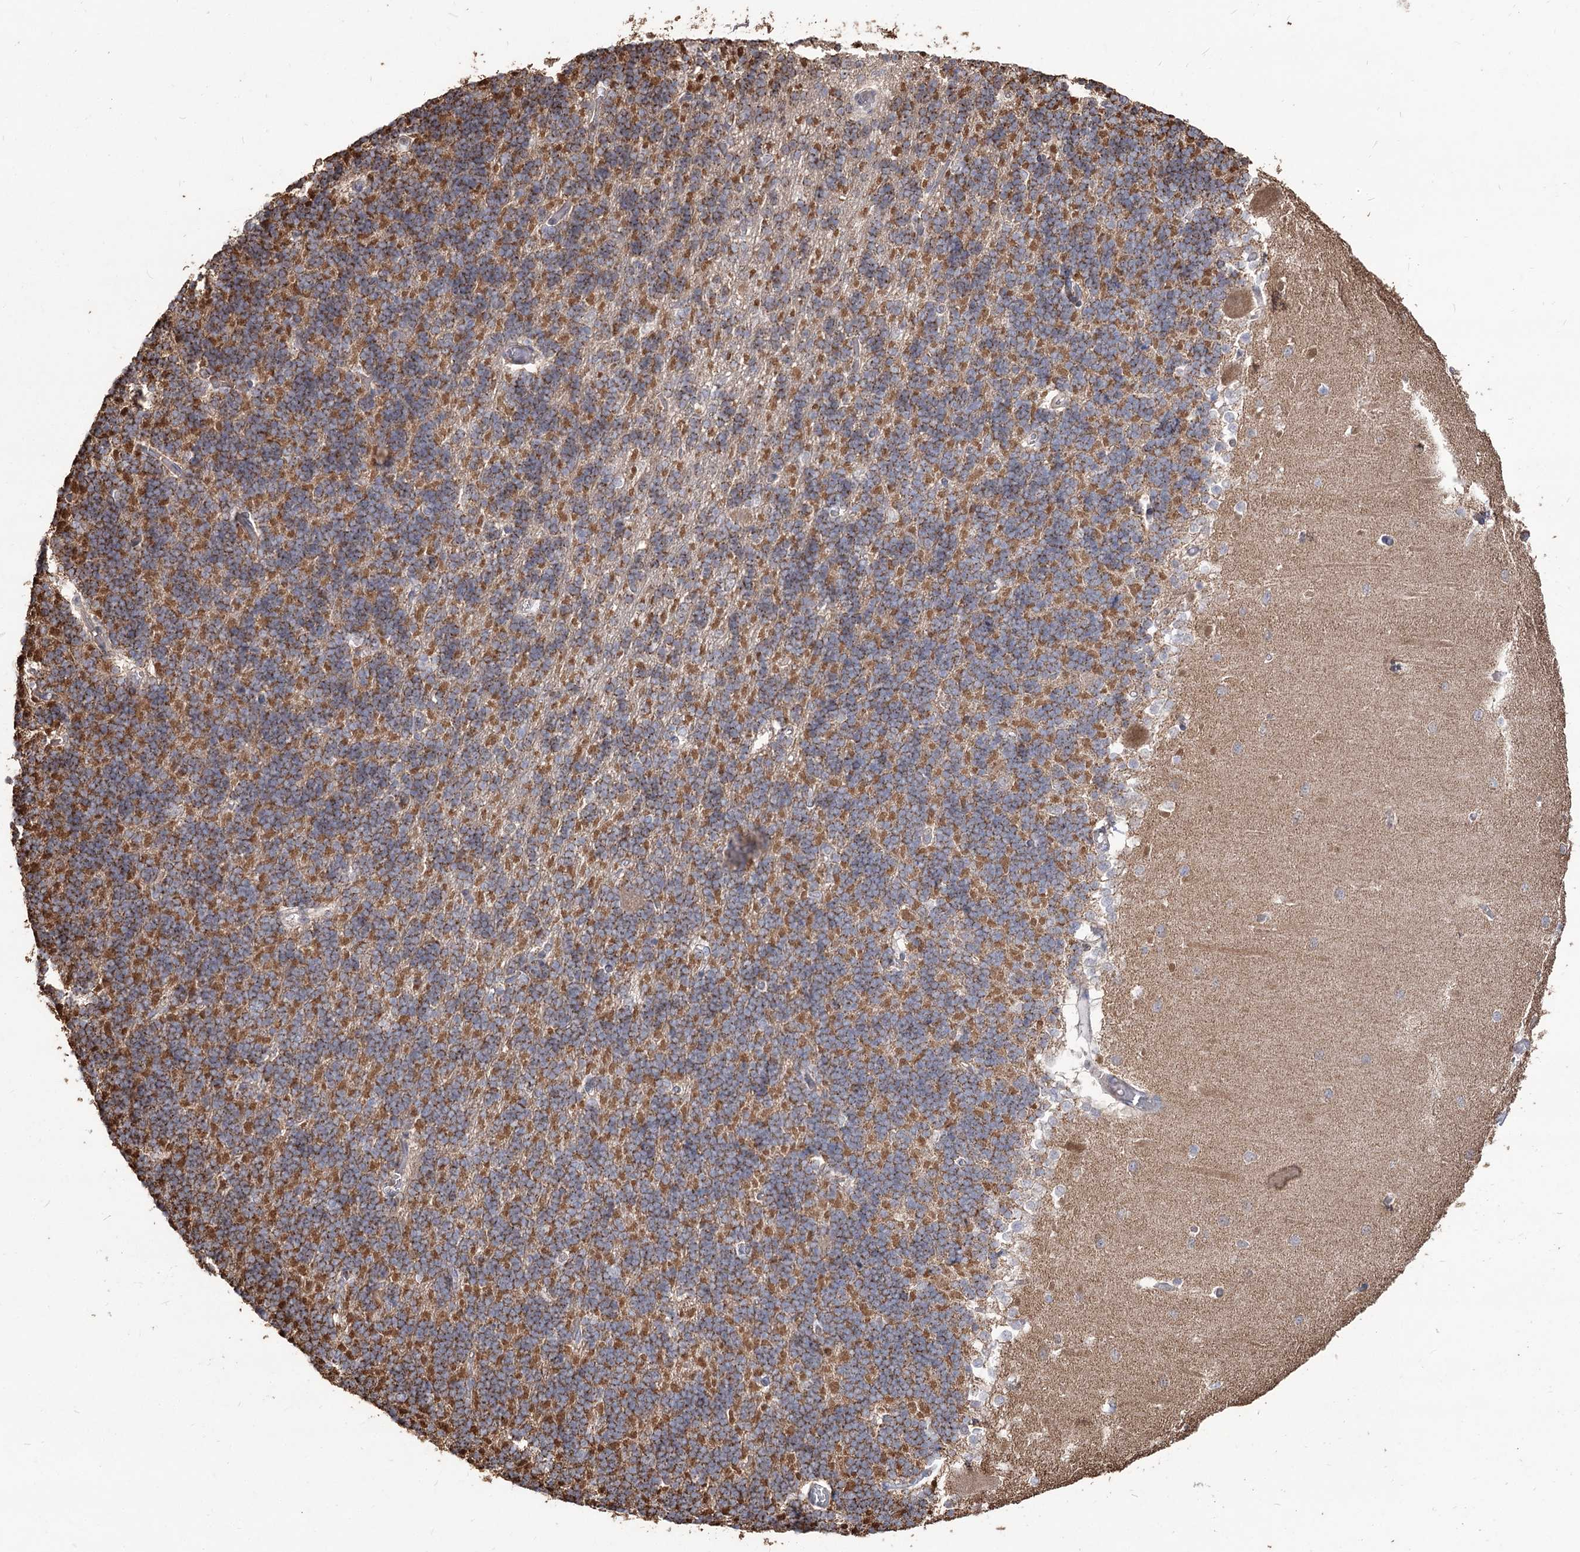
{"staining": {"intensity": "moderate", "quantity": "25%-75%", "location": "cytoplasmic/membranous"}, "tissue": "cerebellum", "cell_type": "Cells in granular layer", "image_type": "normal", "snomed": [{"axis": "morphology", "description": "Normal tissue, NOS"}, {"axis": "topography", "description": "Cerebellum"}], "caption": "This micrograph demonstrates normal cerebellum stained with immunohistochemistry (IHC) to label a protein in brown. The cytoplasmic/membranous of cells in granular layer show moderate positivity for the protein. Nuclei are counter-stained blue.", "gene": "STK17B", "patient": {"sex": "male", "age": 37}}